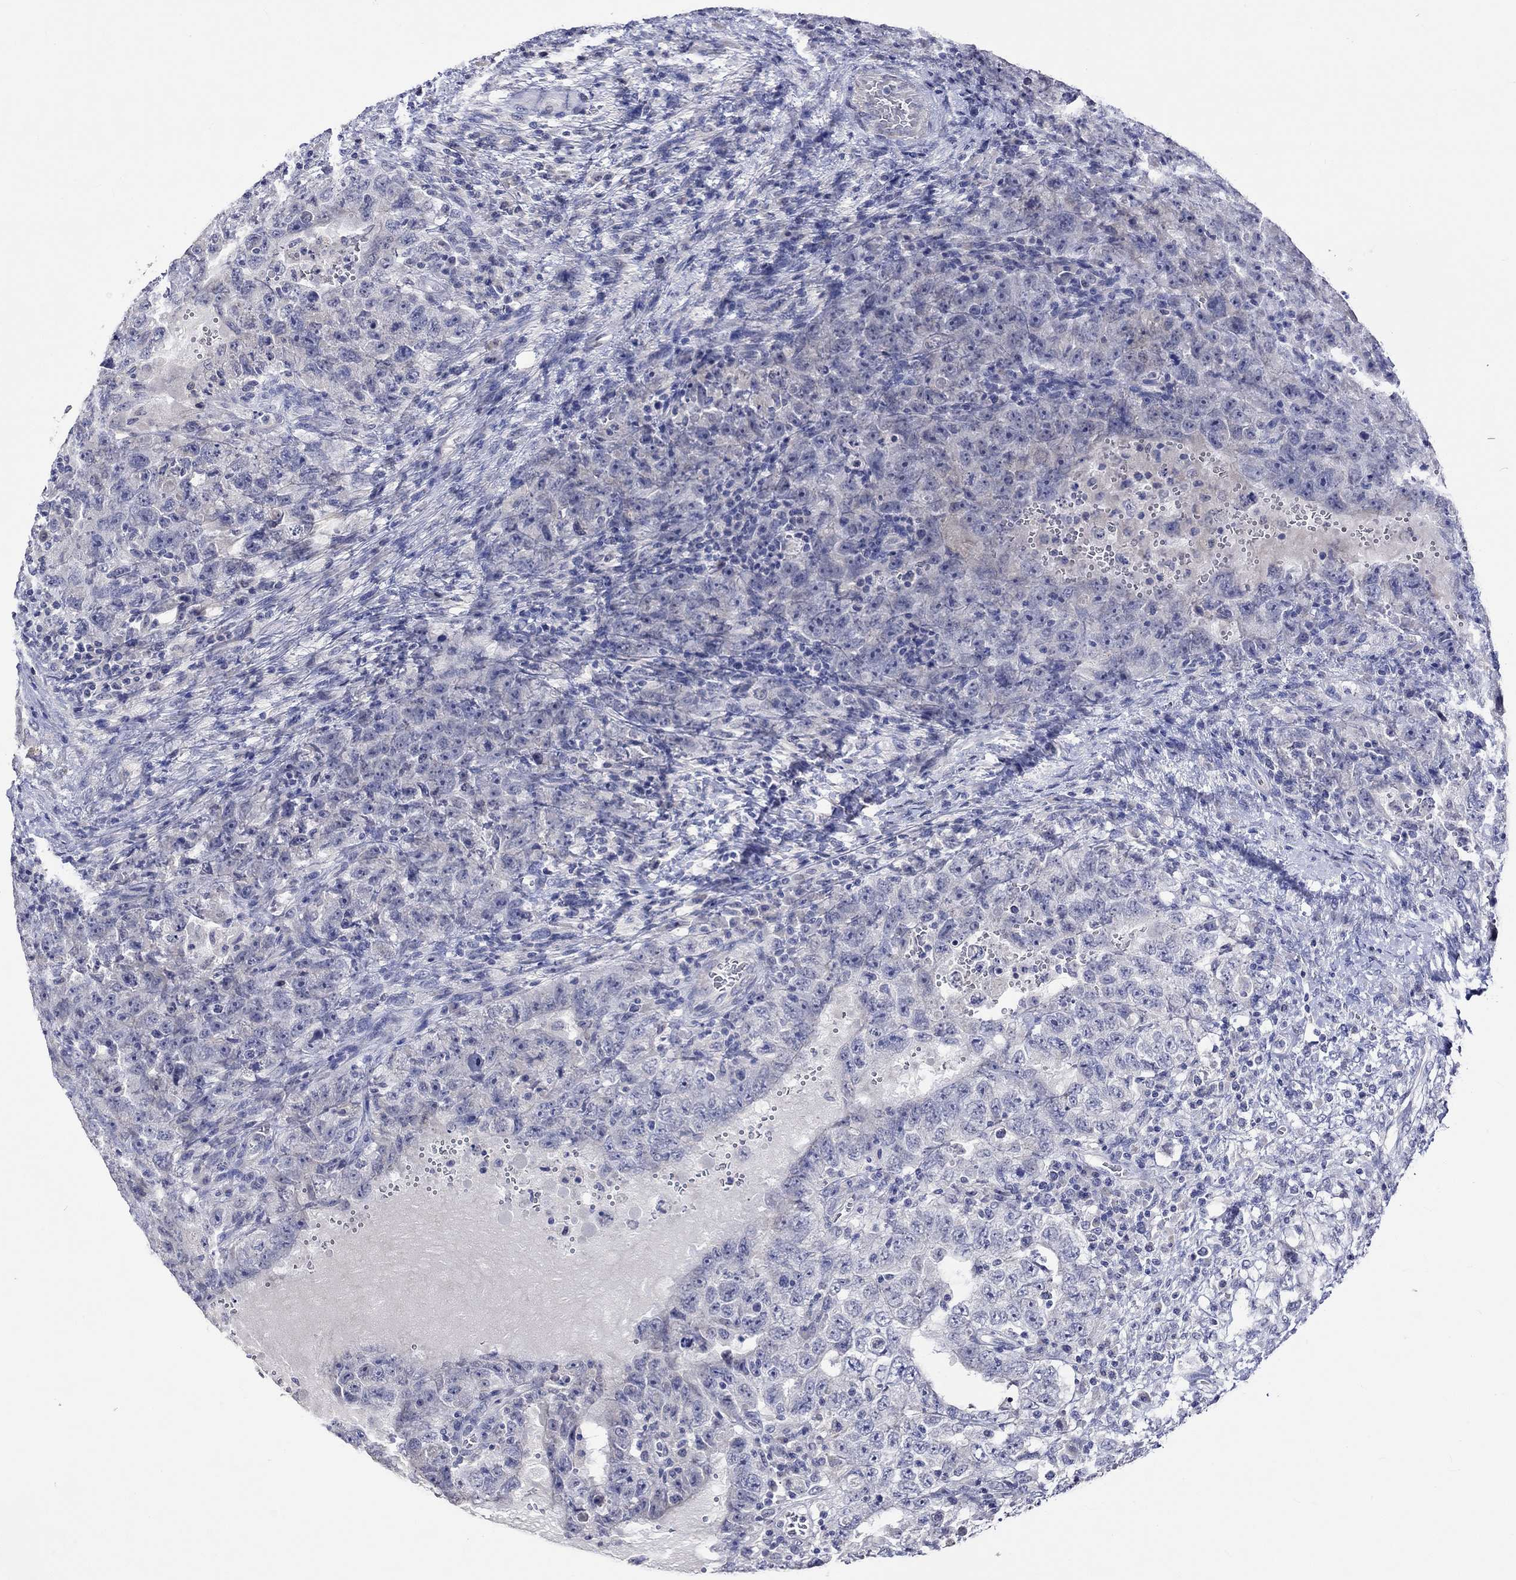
{"staining": {"intensity": "negative", "quantity": "none", "location": "none"}, "tissue": "testis cancer", "cell_type": "Tumor cells", "image_type": "cancer", "snomed": [{"axis": "morphology", "description": "Carcinoma, Embryonal, NOS"}, {"axis": "topography", "description": "Testis"}], "caption": "This is an immunohistochemistry micrograph of human testis embryonal carcinoma. There is no staining in tumor cells.", "gene": "CRYAB", "patient": {"sex": "male", "age": 26}}